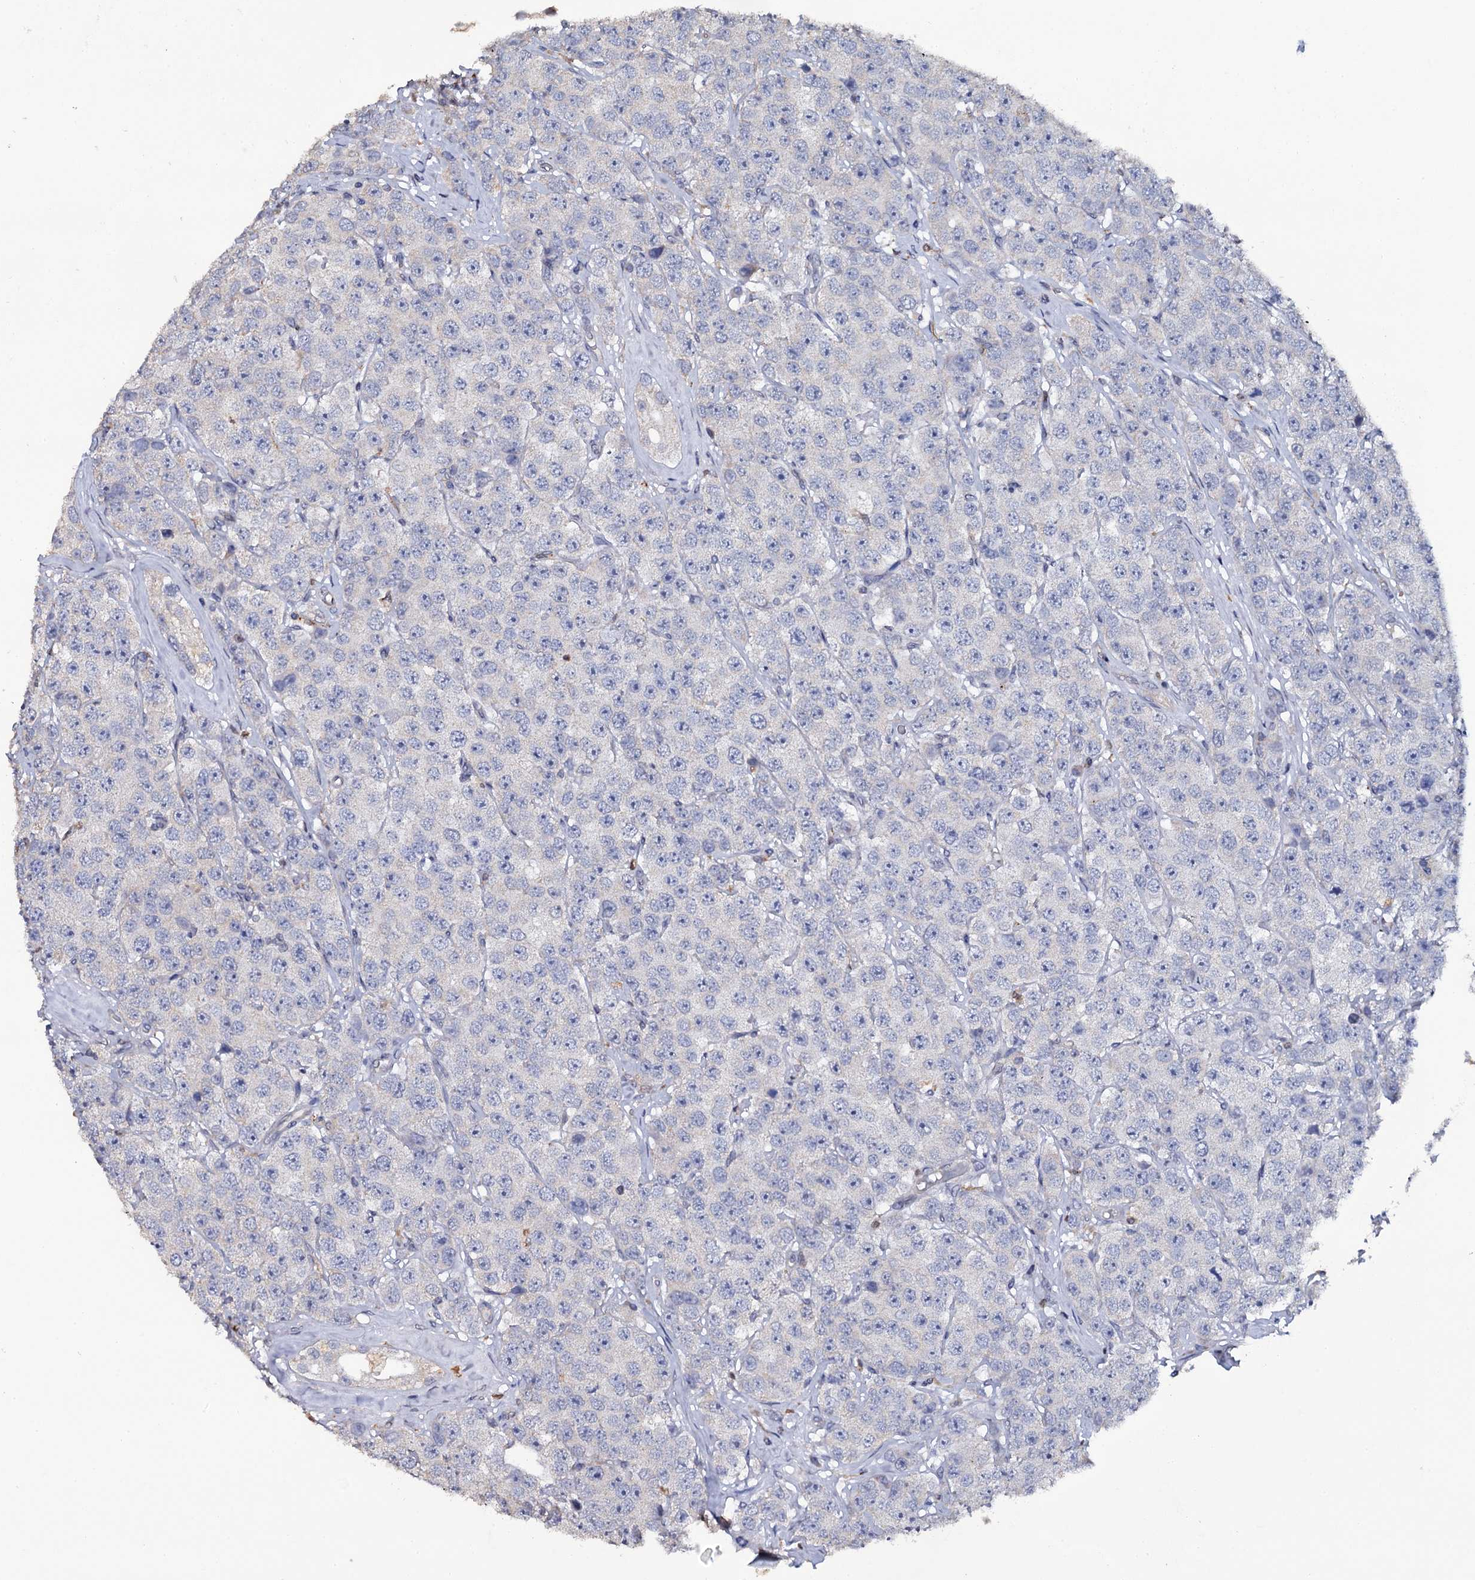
{"staining": {"intensity": "negative", "quantity": "none", "location": "none"}, "tissue": "testis cancer", "cell_type": "Tumor cells", "image_type": "cancer", "snomed": [{"axis": "morphology", "description": "Seminoma, NOS"}, {"axis": "topography", "description": "Testis"}], "caption": "A histopathology image of human testis cancer (seminoma) is negative for staining in tumor cells.", "gene": "CRYL1", "patient": {"sex": "male", "age": 28}}